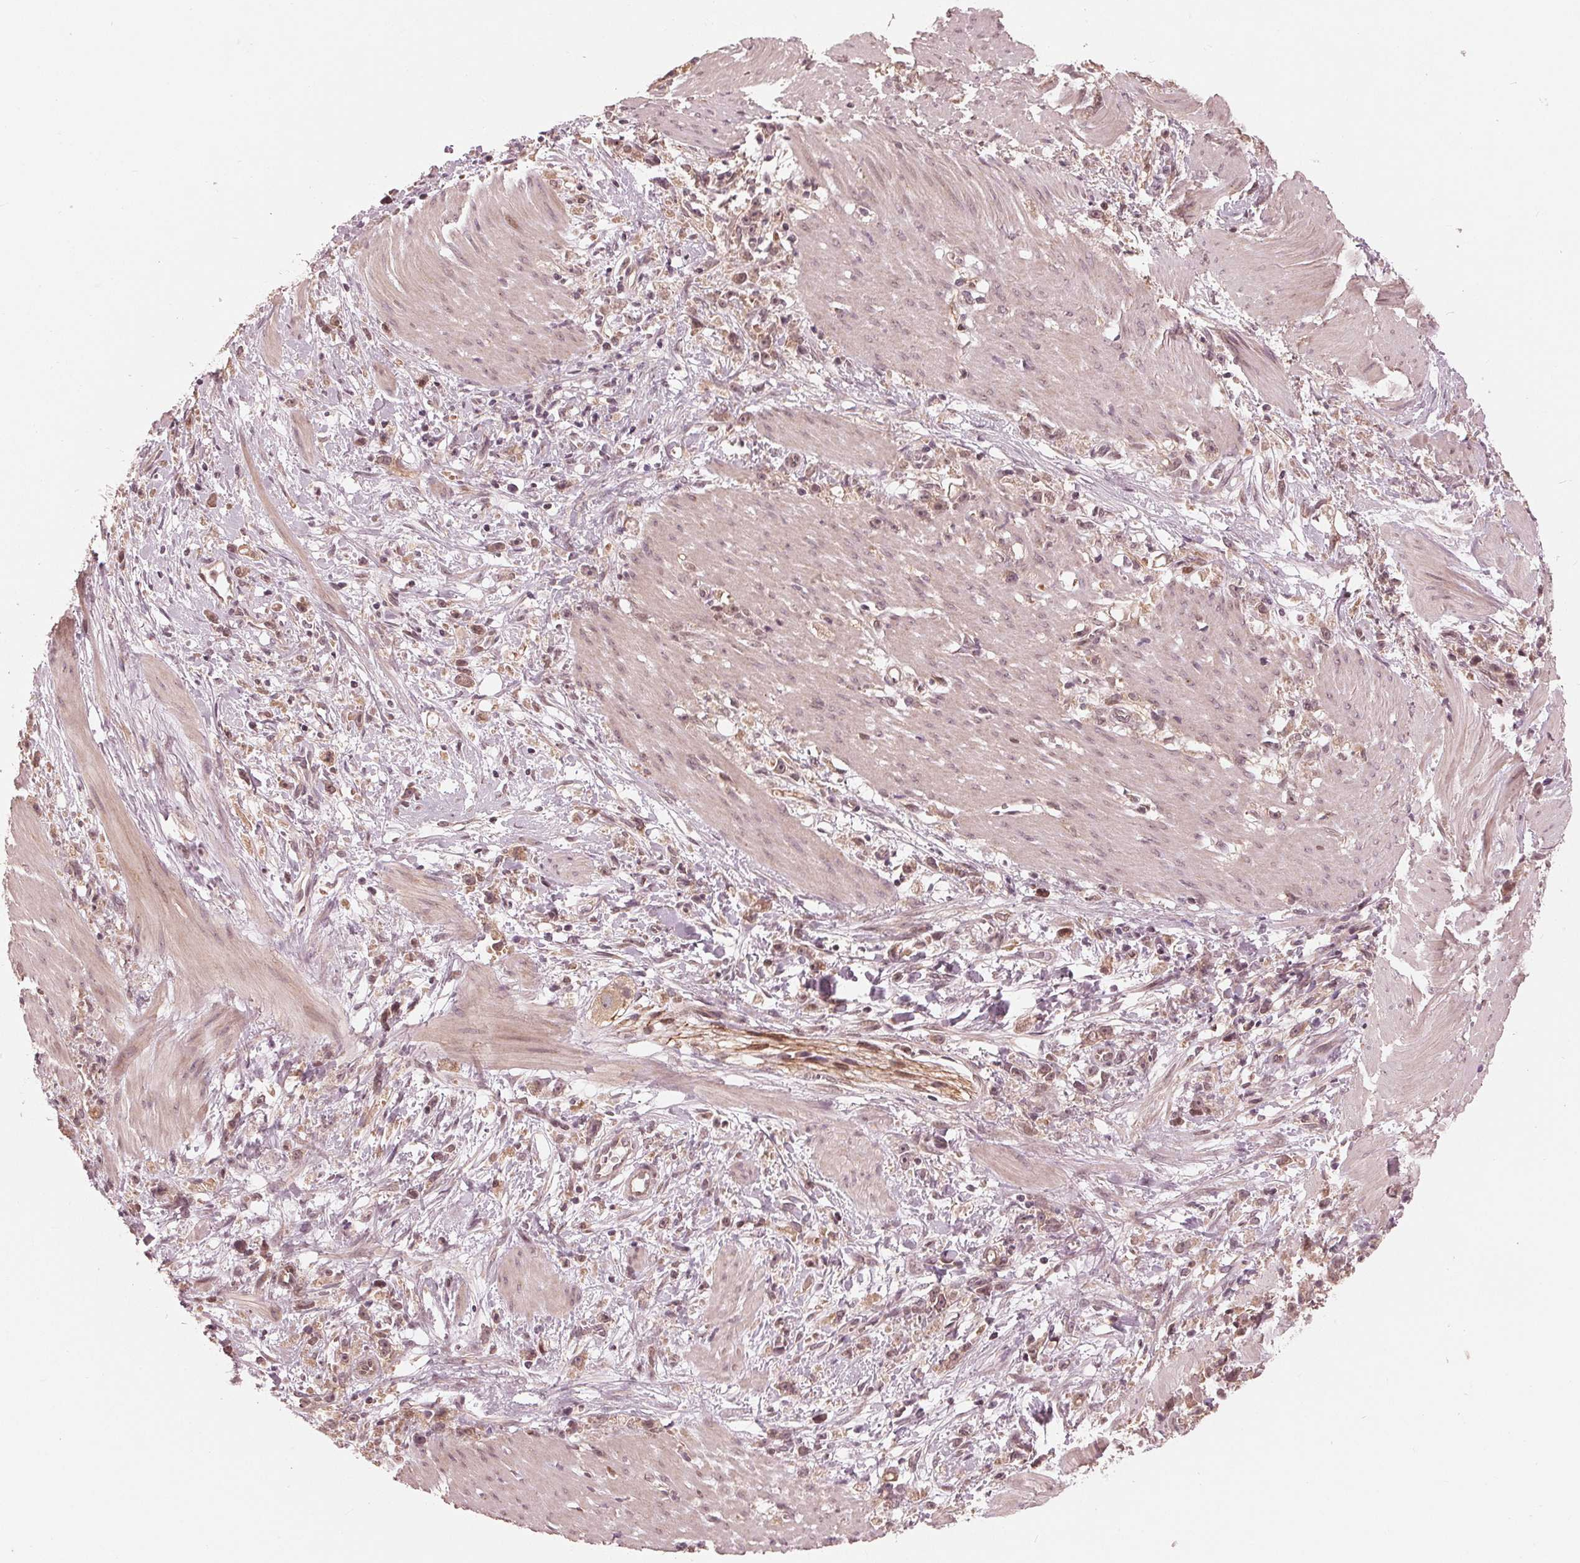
{"staining": {"intensity": "weak", "quantity": ">75%", "location": "cytoplasmic/membranous,nuclear"}, "tissue": "stomach cancer", "cell_type": "Tumor cells", "image_type": "cancer", "snomed": [{"axis": "morphology", "description": "Adenocarcinoma, NOS"}, {"axis": "topography", "description": "Stomach"}], "caption": "Immunohistochemical staining of human stomach adenocarcinoma exhibits low levels of weak cytoplasmic/membranous and nuclear protein staining in about >75% of tumor cells.", "gene": "ZNF471", "patient": {"sex": "female", "age": 59}}